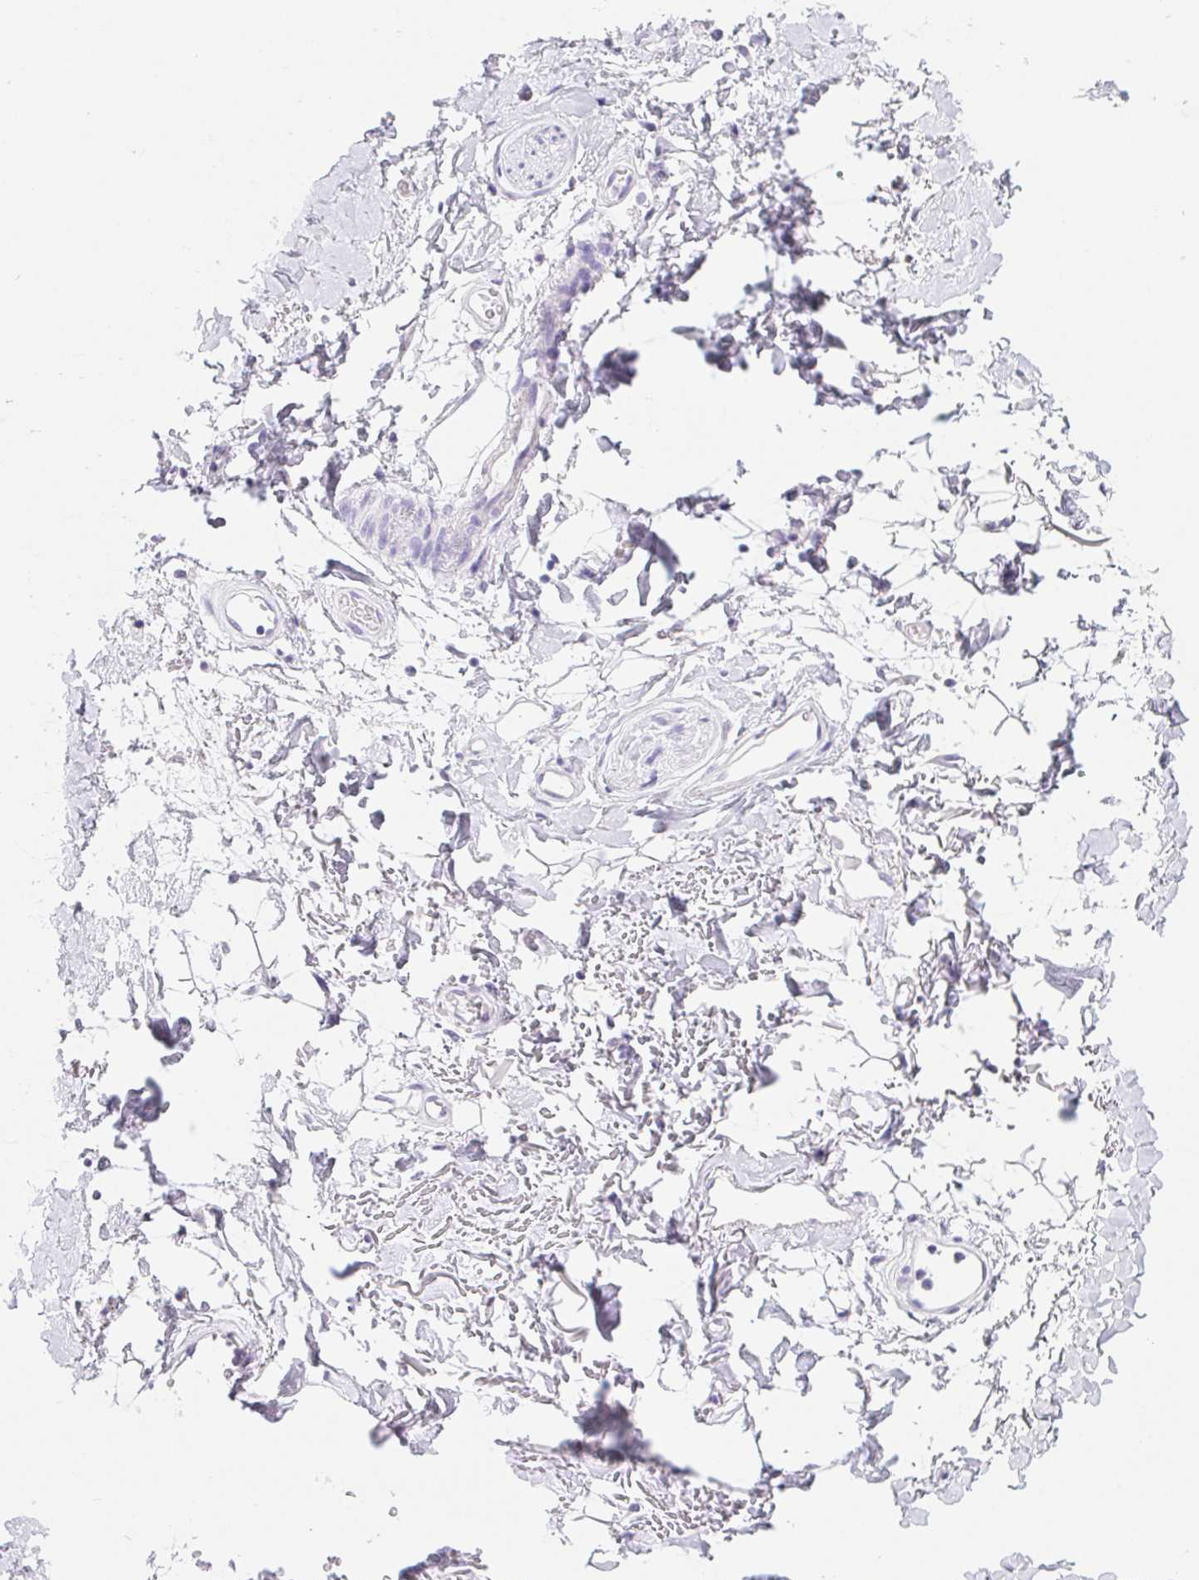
{"staining": {"intensity": "negative", "quantity": "none", "location": "none"}, "tissue": "adipose tissue", "cell_type": "Adipocytes", "image_type": "normal", "snomed": [{"axis": "morphology", "description": "Normal tissue, NOS"}, {"axis": "topography", "description": "Anal"}, {"axis": "topography", "description": "Peripheral nerve tissue"}], "caption": "Protein analysis of benign adipose tissue exhibits no significant staining in adipocytes.", "gene": "PNLIP", "patient": {"sex": "male", "age": 78}}